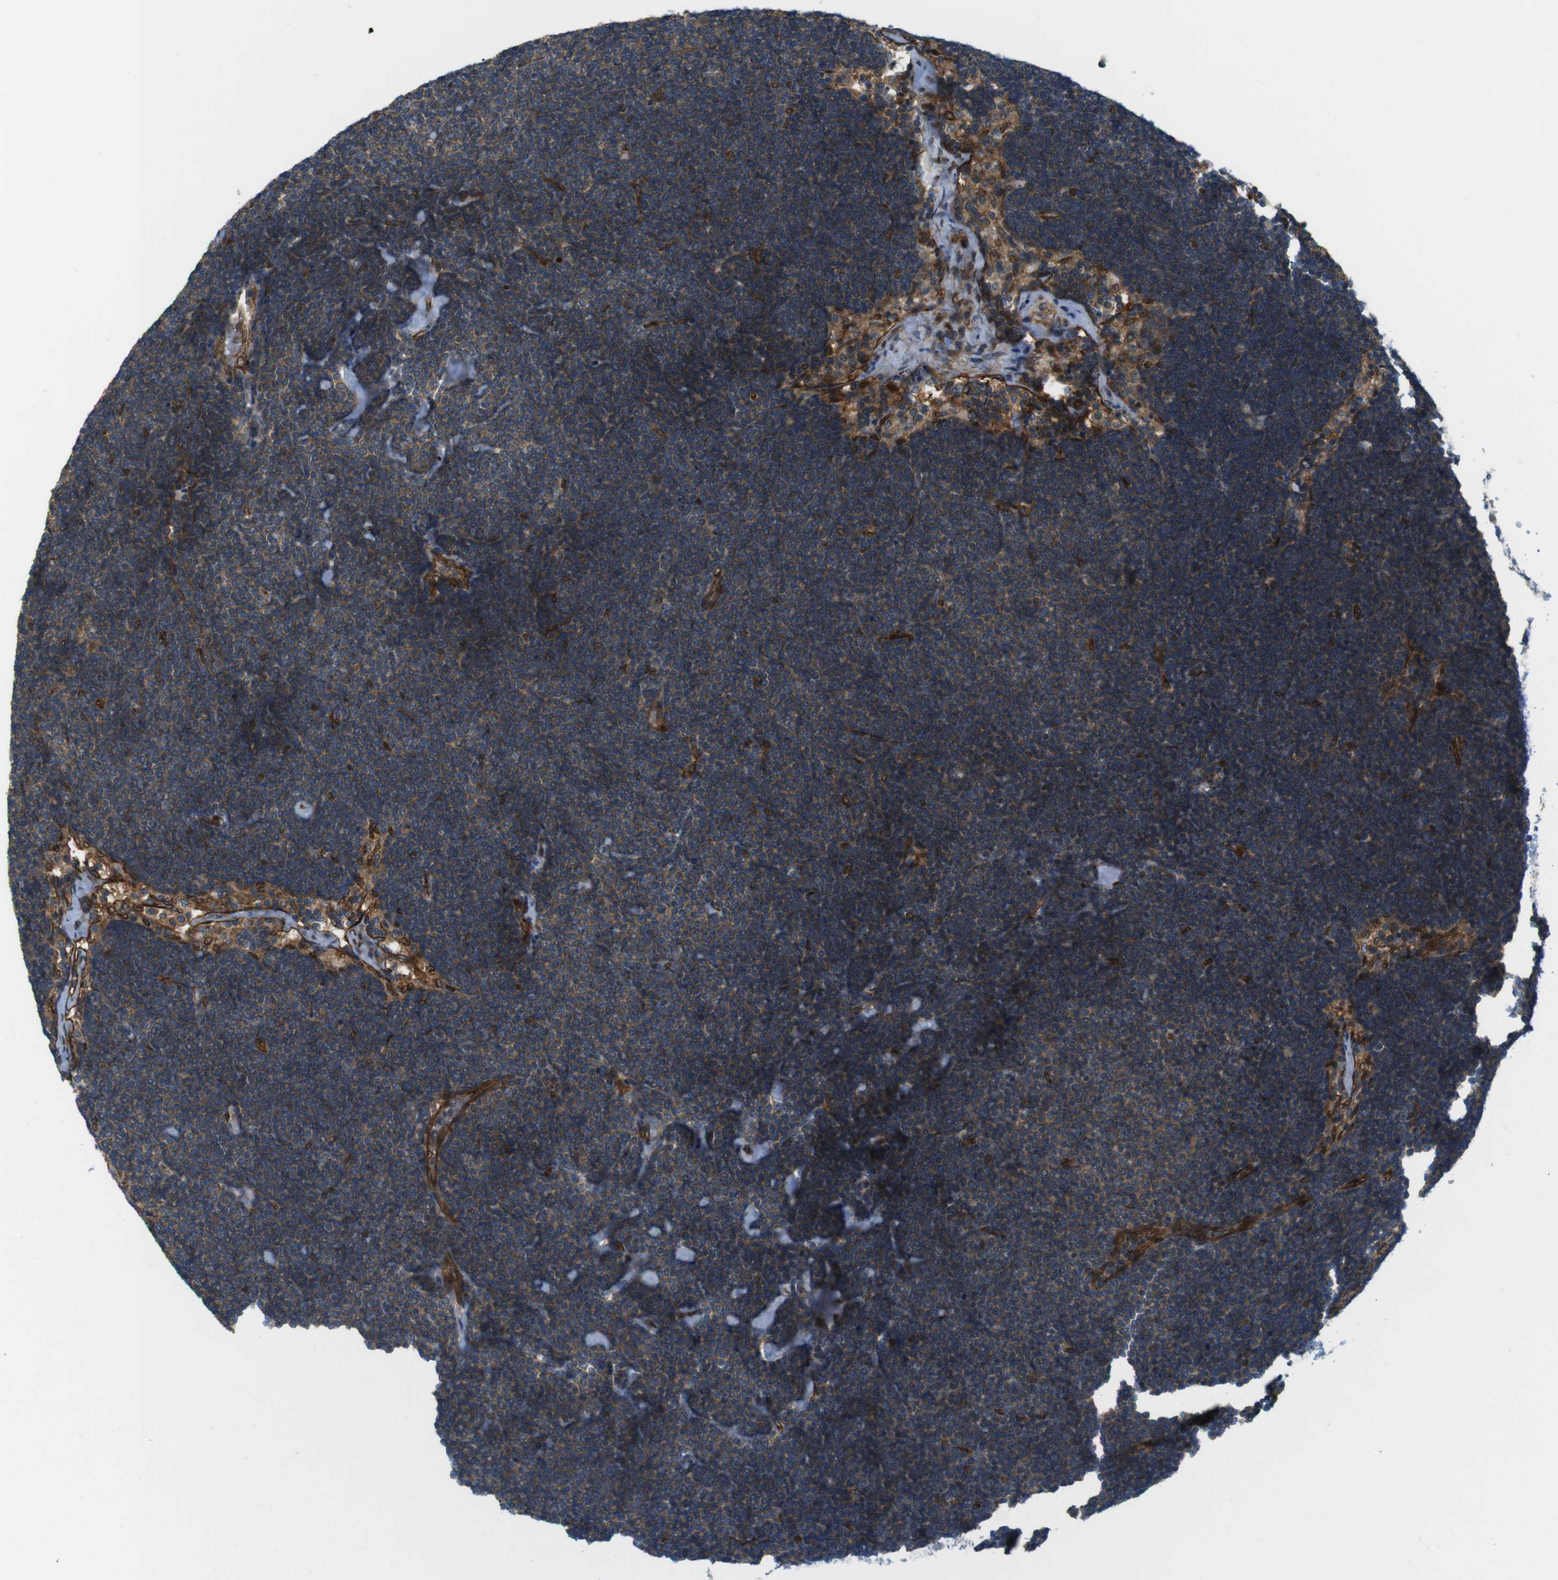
{"staining": {"intensity": "moderate", "quantity": ">75%", "location": "cytoplasmic/membranous"}, "tissue": "lymph node", "cell_type": "Germinal center cells", "image_type": "normal", "snomed": [{"axis": "morphology", "description": "Normal tissue, NOS"}, {"axis": "topography", "description": "Lymph node"}], "caption": "Protein expression analysis of benign lymph node reveals moderate cytoplasmic/membranous positivity in approximately >75% of germinal center cells.", "gene": "TSC1", "patient": {"sex": "male", "age": 63}}